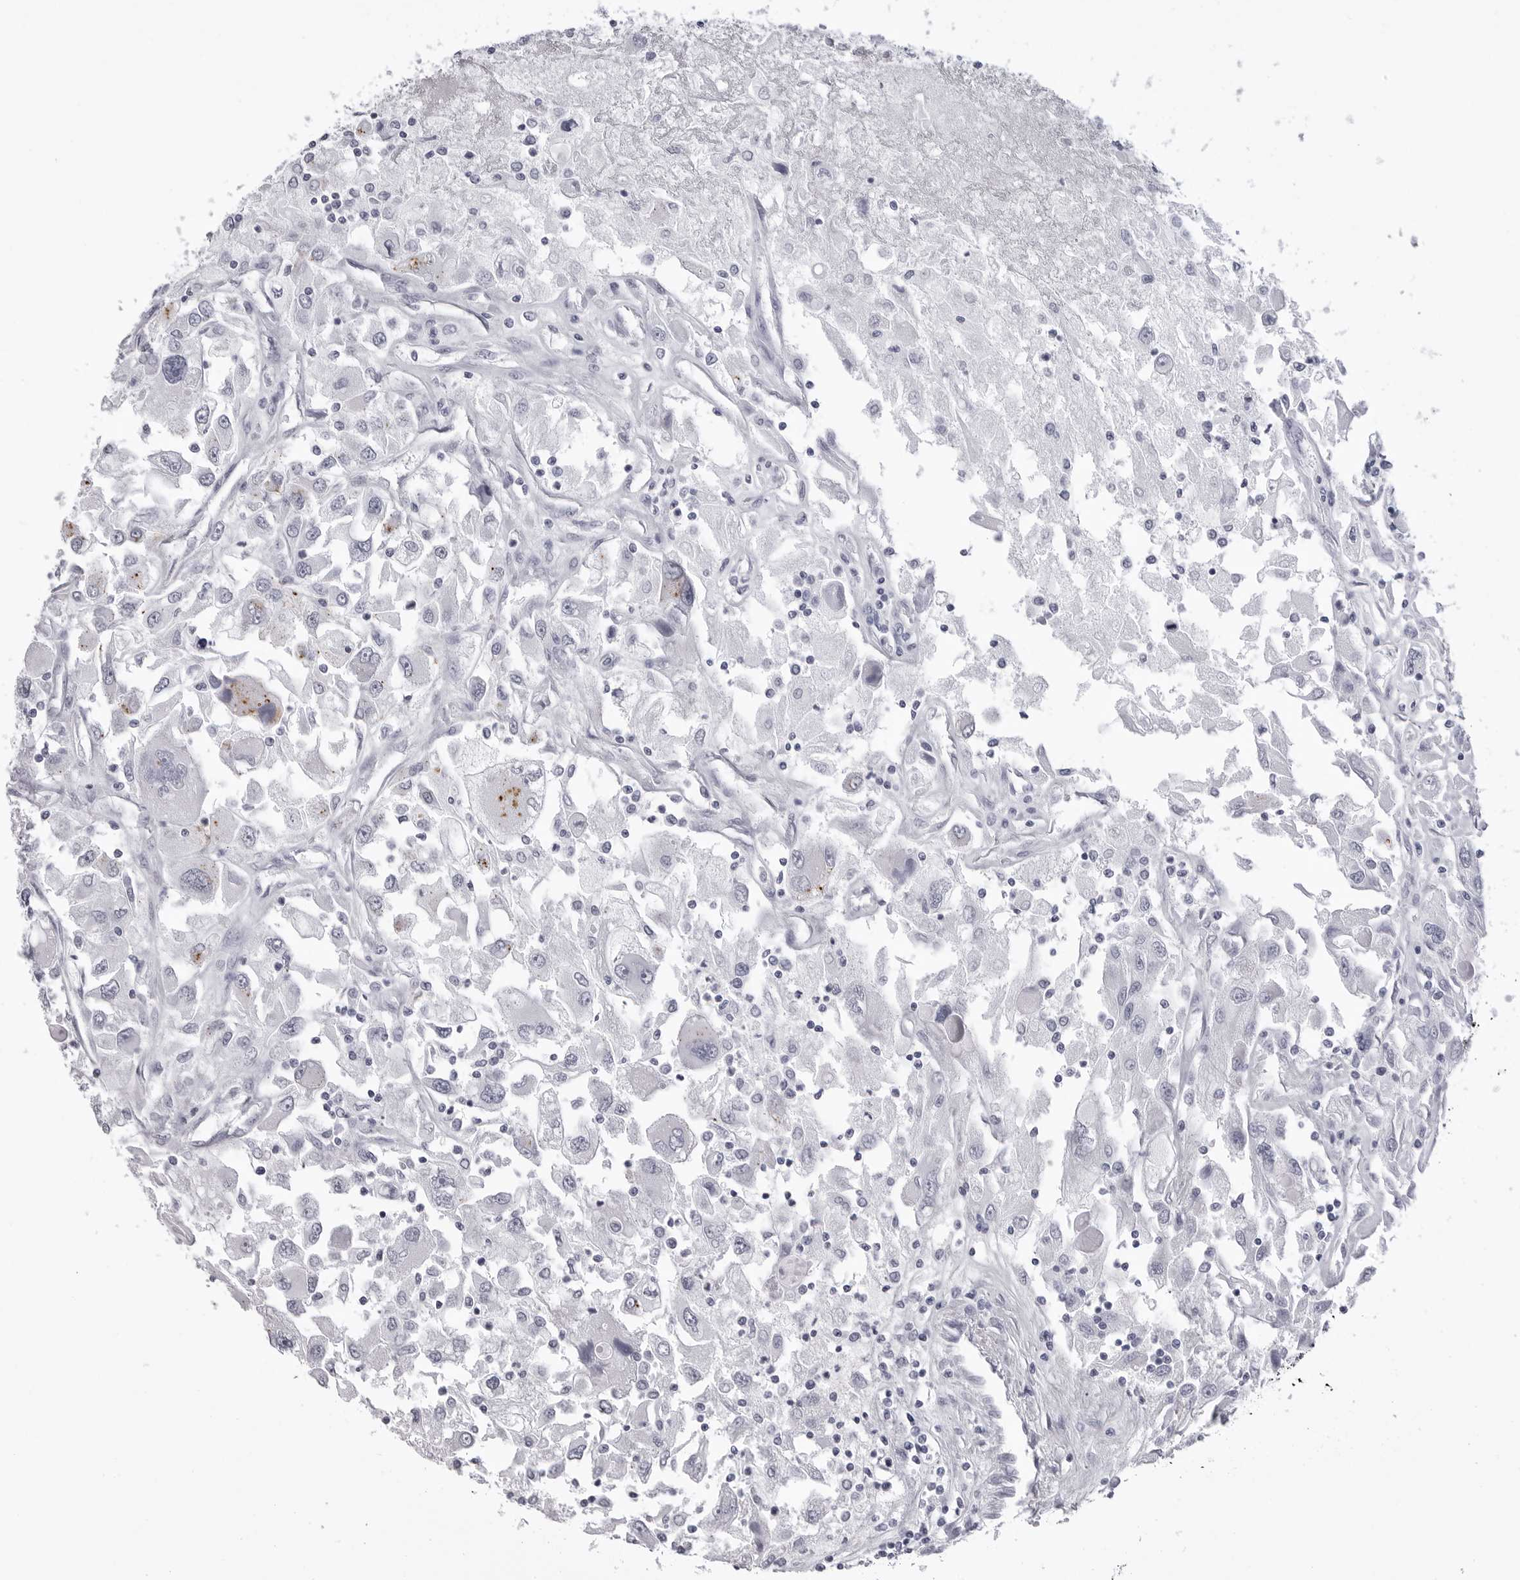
{"staining": {"intensity": "negative", "quantity": "none", "location": "none"}, "tissue": "renal cancer", "cell_type": "Tumor cells", "image_type": "cancer", "snomed": [{"axis": "morphology", "description": "Adenocarcinoma, NOS"}, {"axis": "topography", "description": "Kidney"}], "caption": "A micrograph of renal cancer stained for a protein displays no brown staining in tumor cells. The staining was performed using DAB to visualize the protein expression in brown, while the nuclei were stained in blue with hematoxylin (Magnification: 20x).", "gene": "LGALS4", "patient": {"sex": "female", "age": 52}}